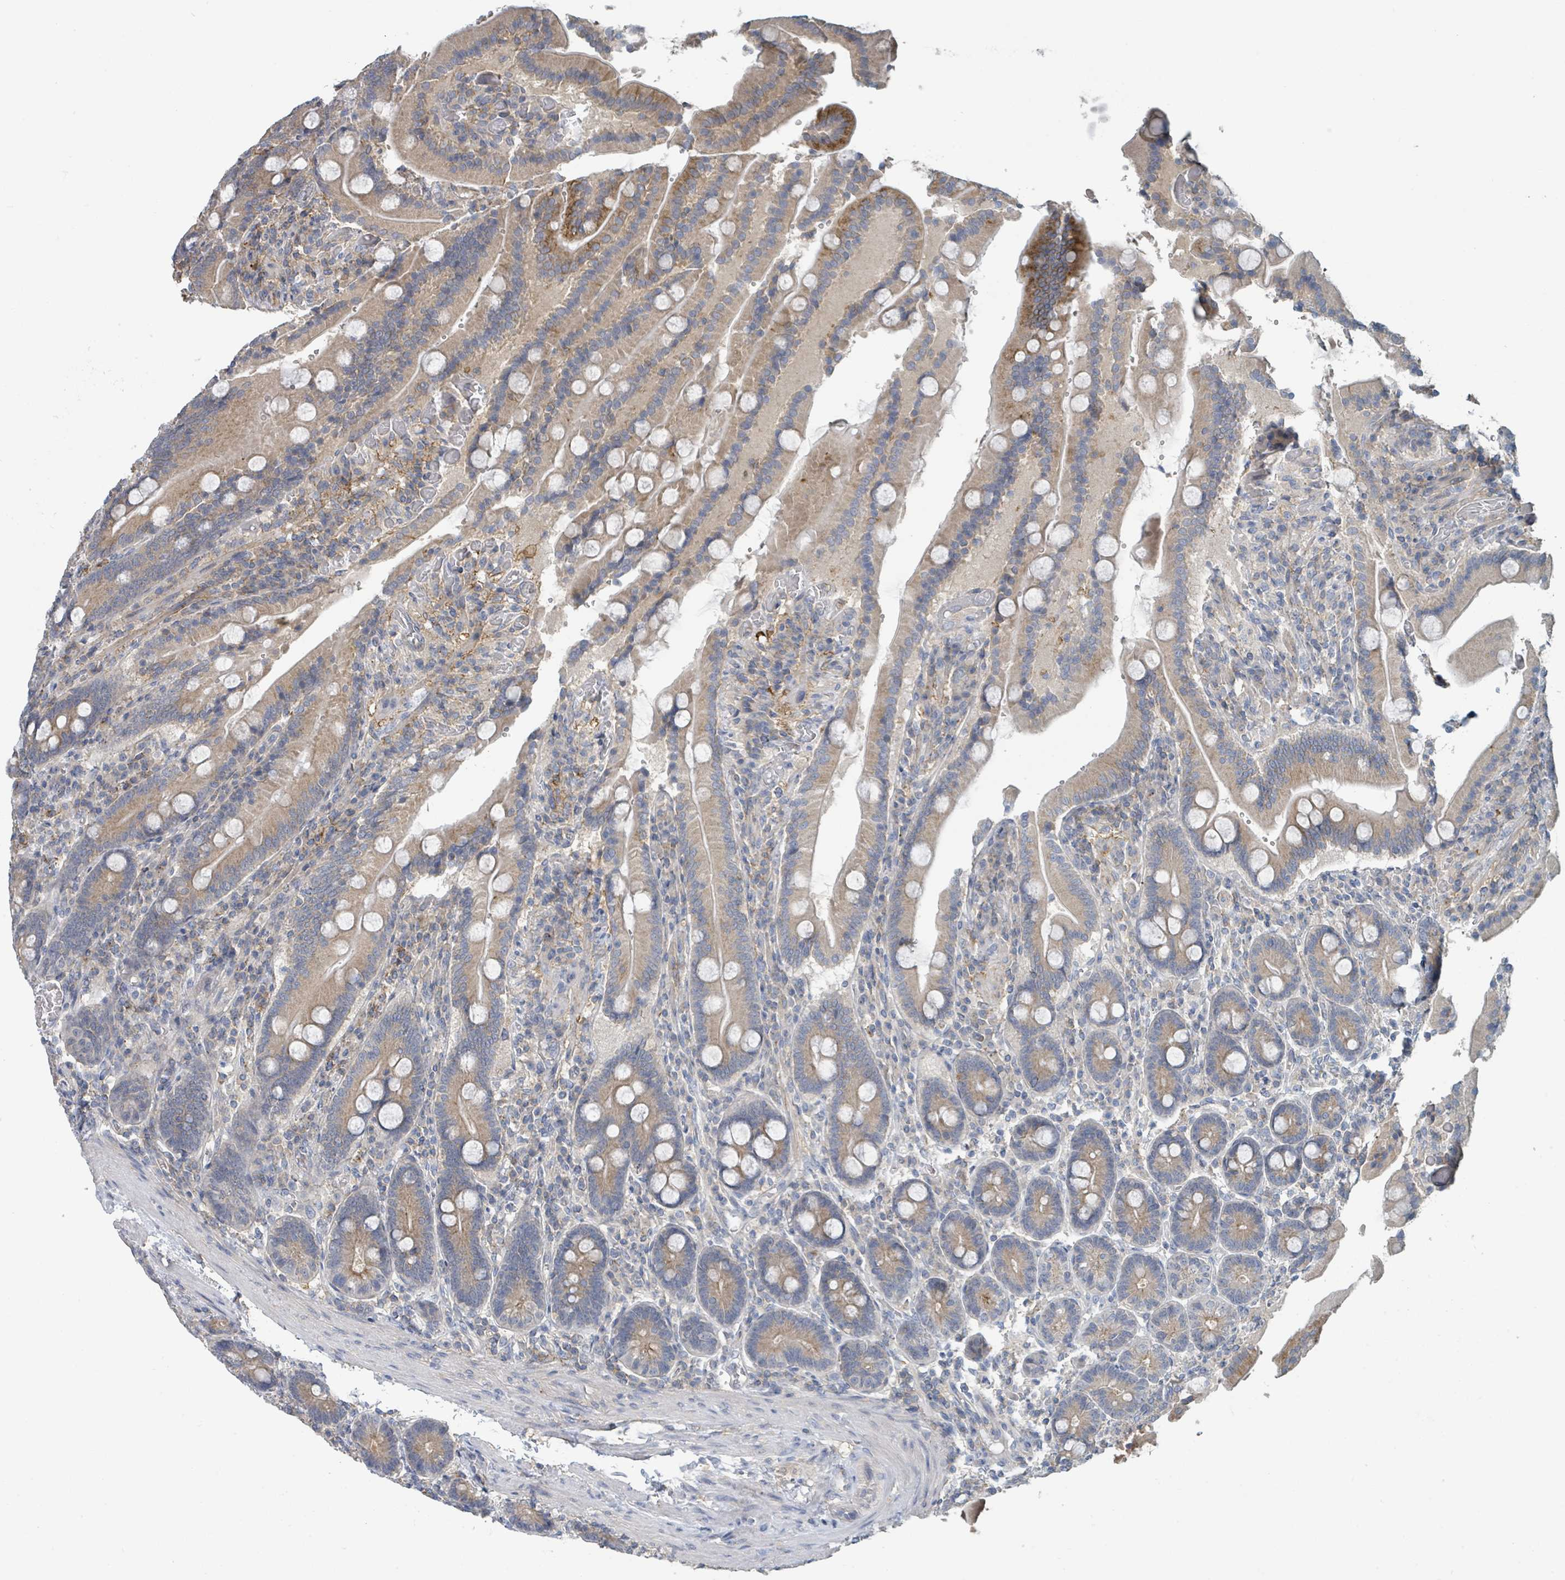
{"staining": {"intensity": "strong", "quantity": "25%-75%", "location": "cytoplasmic/membranous"}, "tissue": "duodenum", "cell_type": "Glandular cells", "image_type": "normal", "snomed": [{"axis": "morphology", "description": "Normal tissue, NOS"}, {"axis": "topography", "description": "Duodenum"}], "caption": "Protein expression analysis of normal human duodenum reveals strong cytoplasmic/membranous expression in approximately 25%-75% of glandular cells. The protein of interest is shown in brown color, while the nuclei are stained blue.", "gene": "LRRC42", "patient": {"sex": "female", "age": 62}}